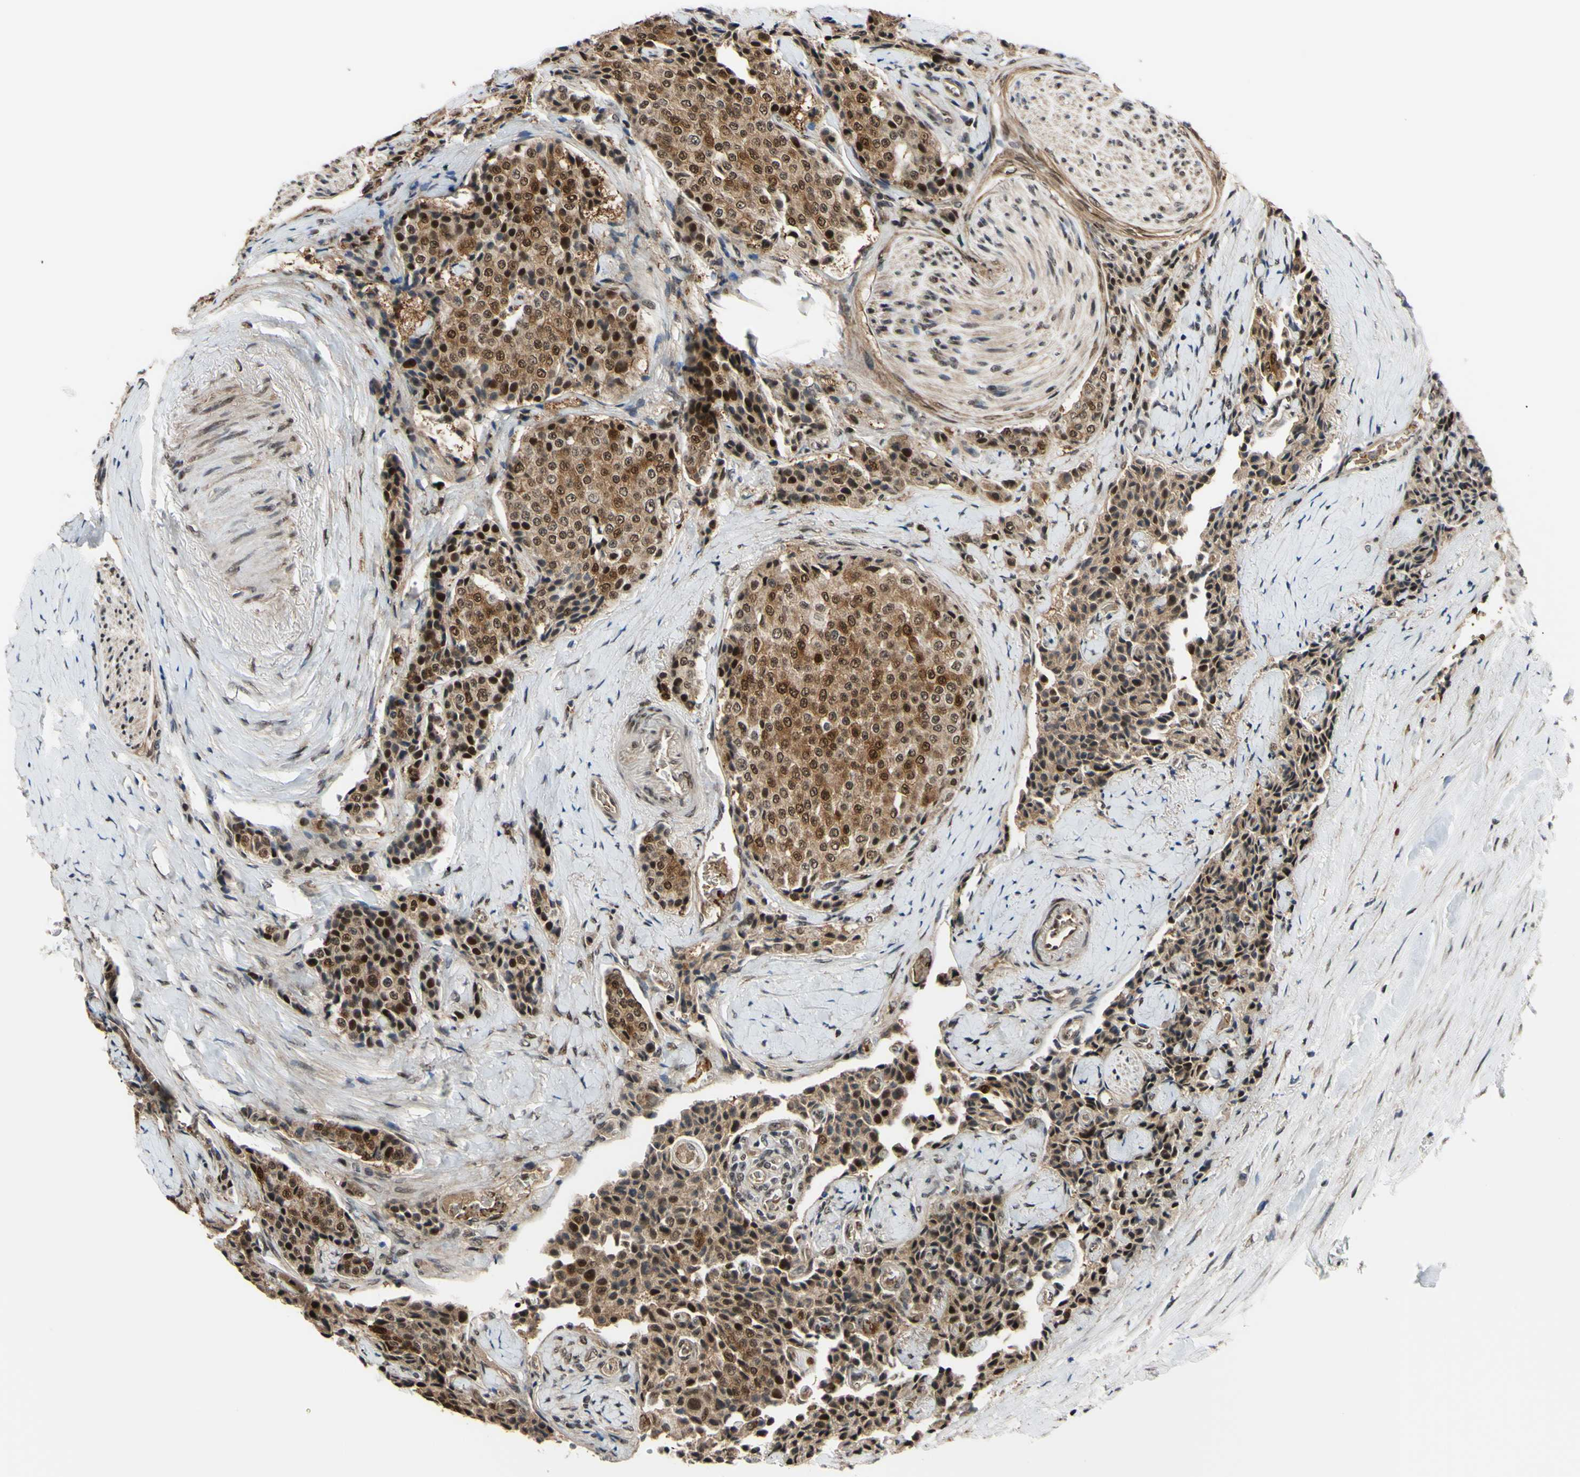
{"staining": {"intensity": "moderate", "quantity": ">75%", "location": "cytoplasmic/membranous,nuclear"}, "tissue": "carcinoid", "cell_type": "Tumor cells", "image_type": "cancer", "snomed": [{"axis": "morphology", "description": "Carcinoid, malignant, NOS"}, {"axis": "topography", "description": "Colon"}], "caption": "Human carcinoid stained with a brown dye demonstrates moderate cytoplasmic/membranous and nuclear positive positivity in approximately >75% of tumor cells.", "gene": "THAP12", "patient": {"sex": "female", "age": 61}}